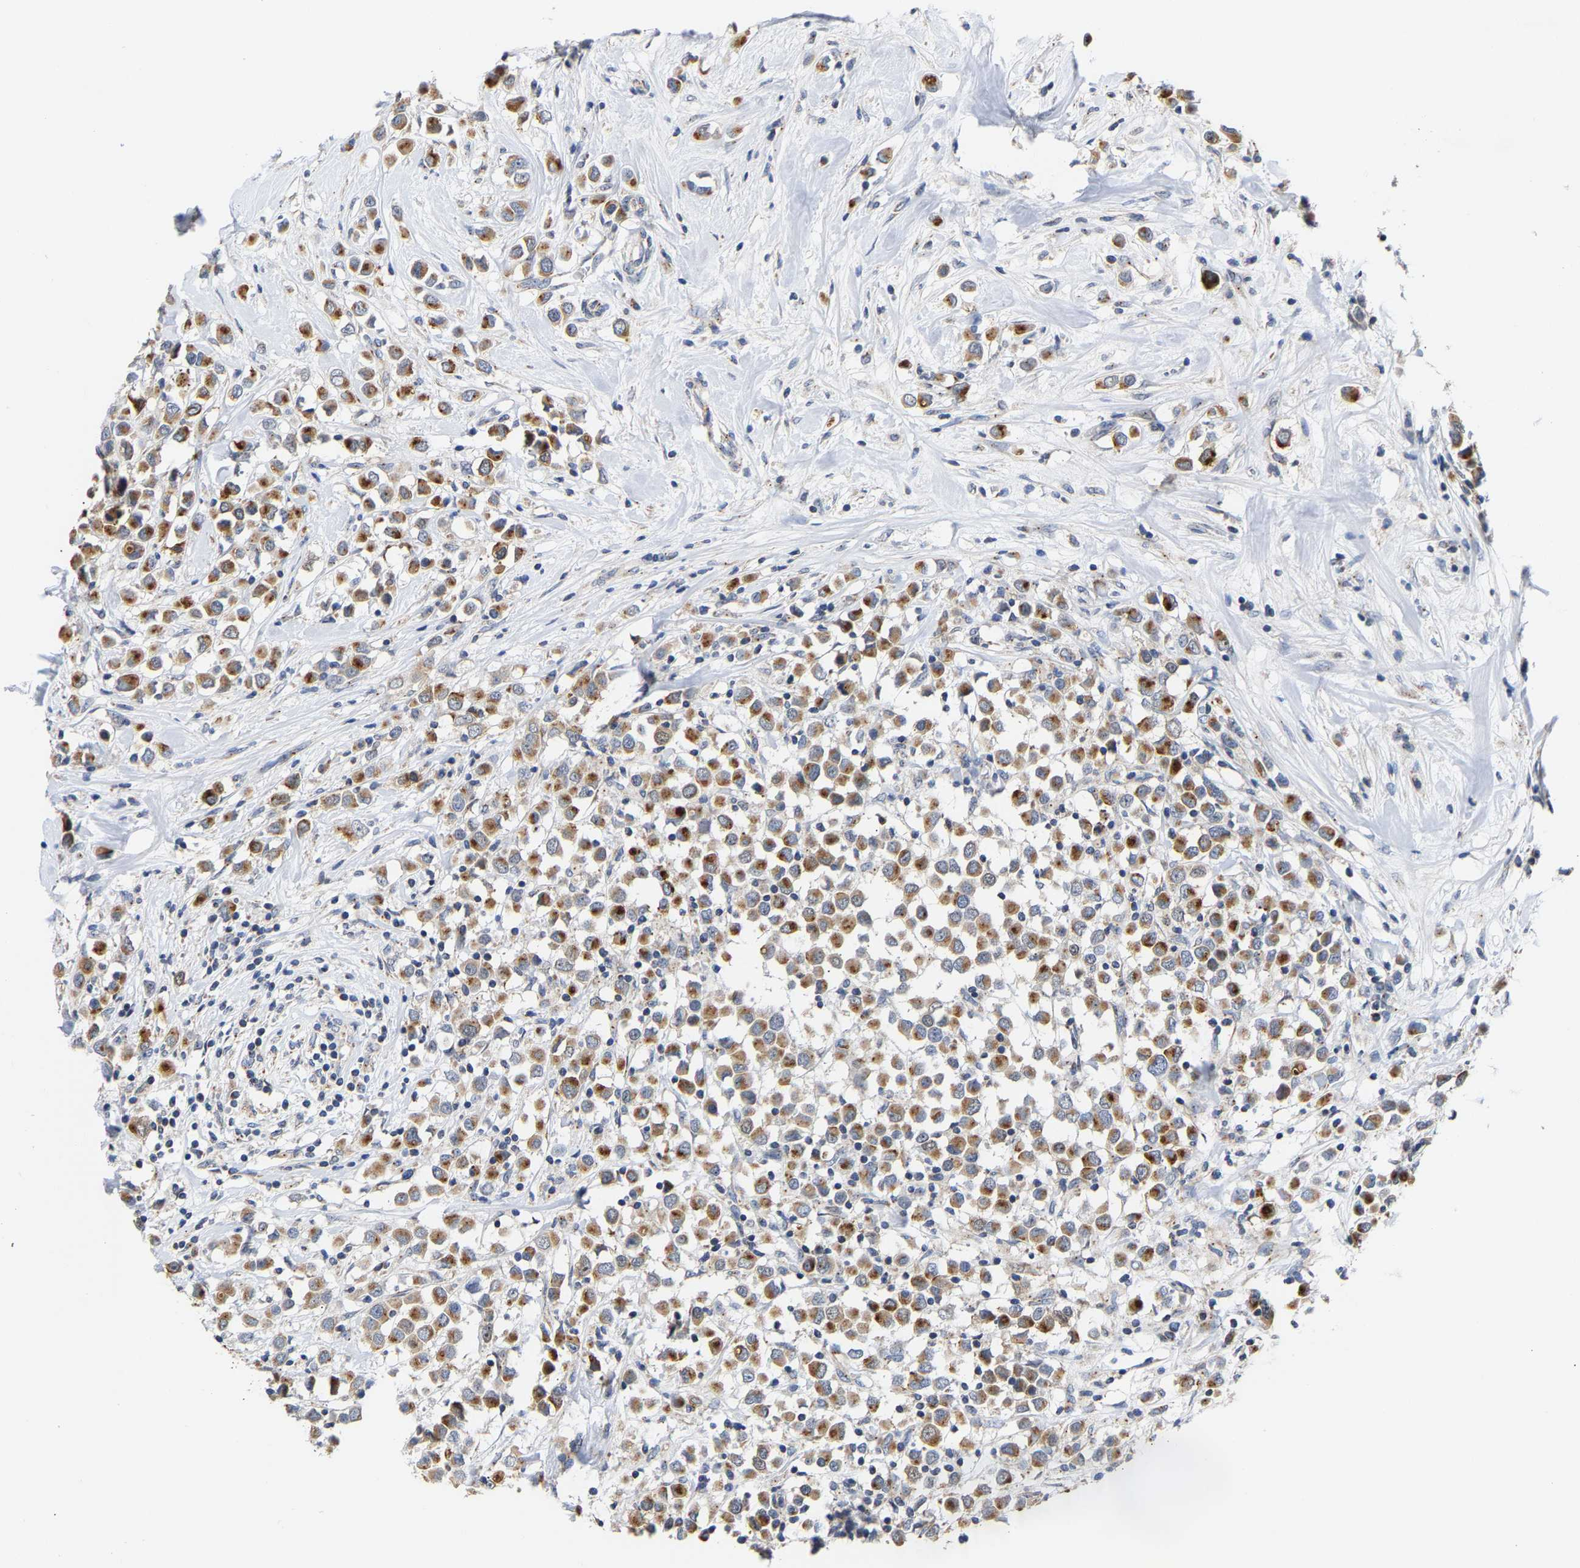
{"staining": {"intensity": "moderate", "quantity": ">75%", "location": "cytoplasmic/membranous"}, "tissue": "breast cancer", "cell_type": "Tumor cells", "image_type": "cancer", "snomed": [{"axis": "morphology", "description": "Duct carcinoma"}, {"axis": "topography", "description": "Breast"}], "caption": "Protein expression analysis of human breast cancer reveals moderate cytoplasmic/membranous expression in approximately >75% of tumor cells. (IHC, brightfield microscopy, high magnification).", "gene": "PCNT", "patient": {"sex": "female", "age": 61}}